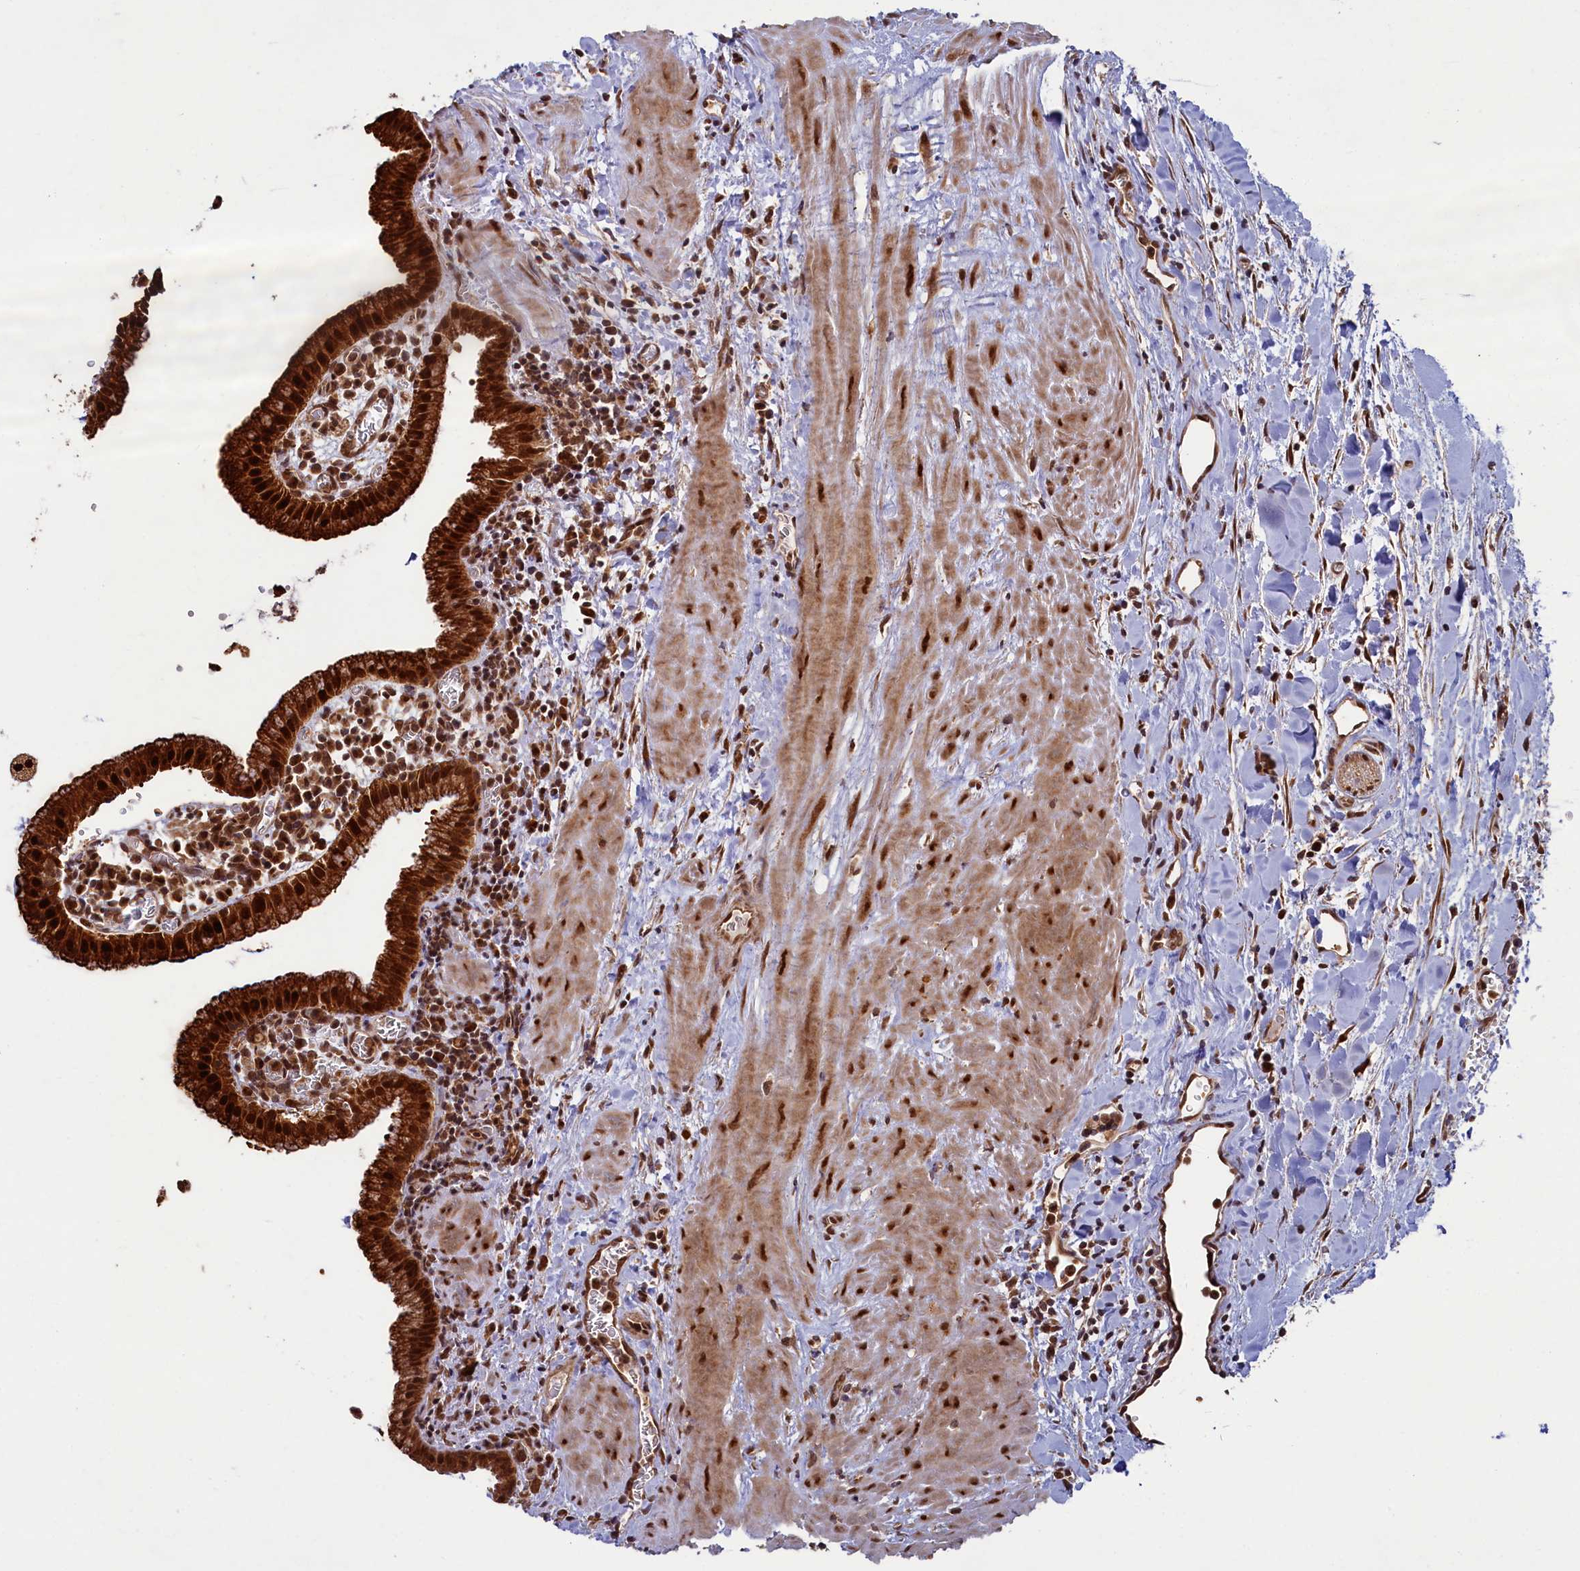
{"staining": {"intensity": "strong", "quantity": ">75%", "location": "cytoplasmic/membranous,nuclear"}, "tissue": "gallbladder", "cell_type": "Glandular cells", "image_type": "normal", "snomed": [{"axis": "morphology", "description": "Normal tissue, NOS"}, {"axis": "topography", "description": "Gallbladder"}], "caption": "A brown stain highlights strong cytoplasmic/membranous,nuclear expression of a protein in glandular cells of normal gallbladder.", "gene": "NAE1", "patient": {"sex": "male", "age": 78}}